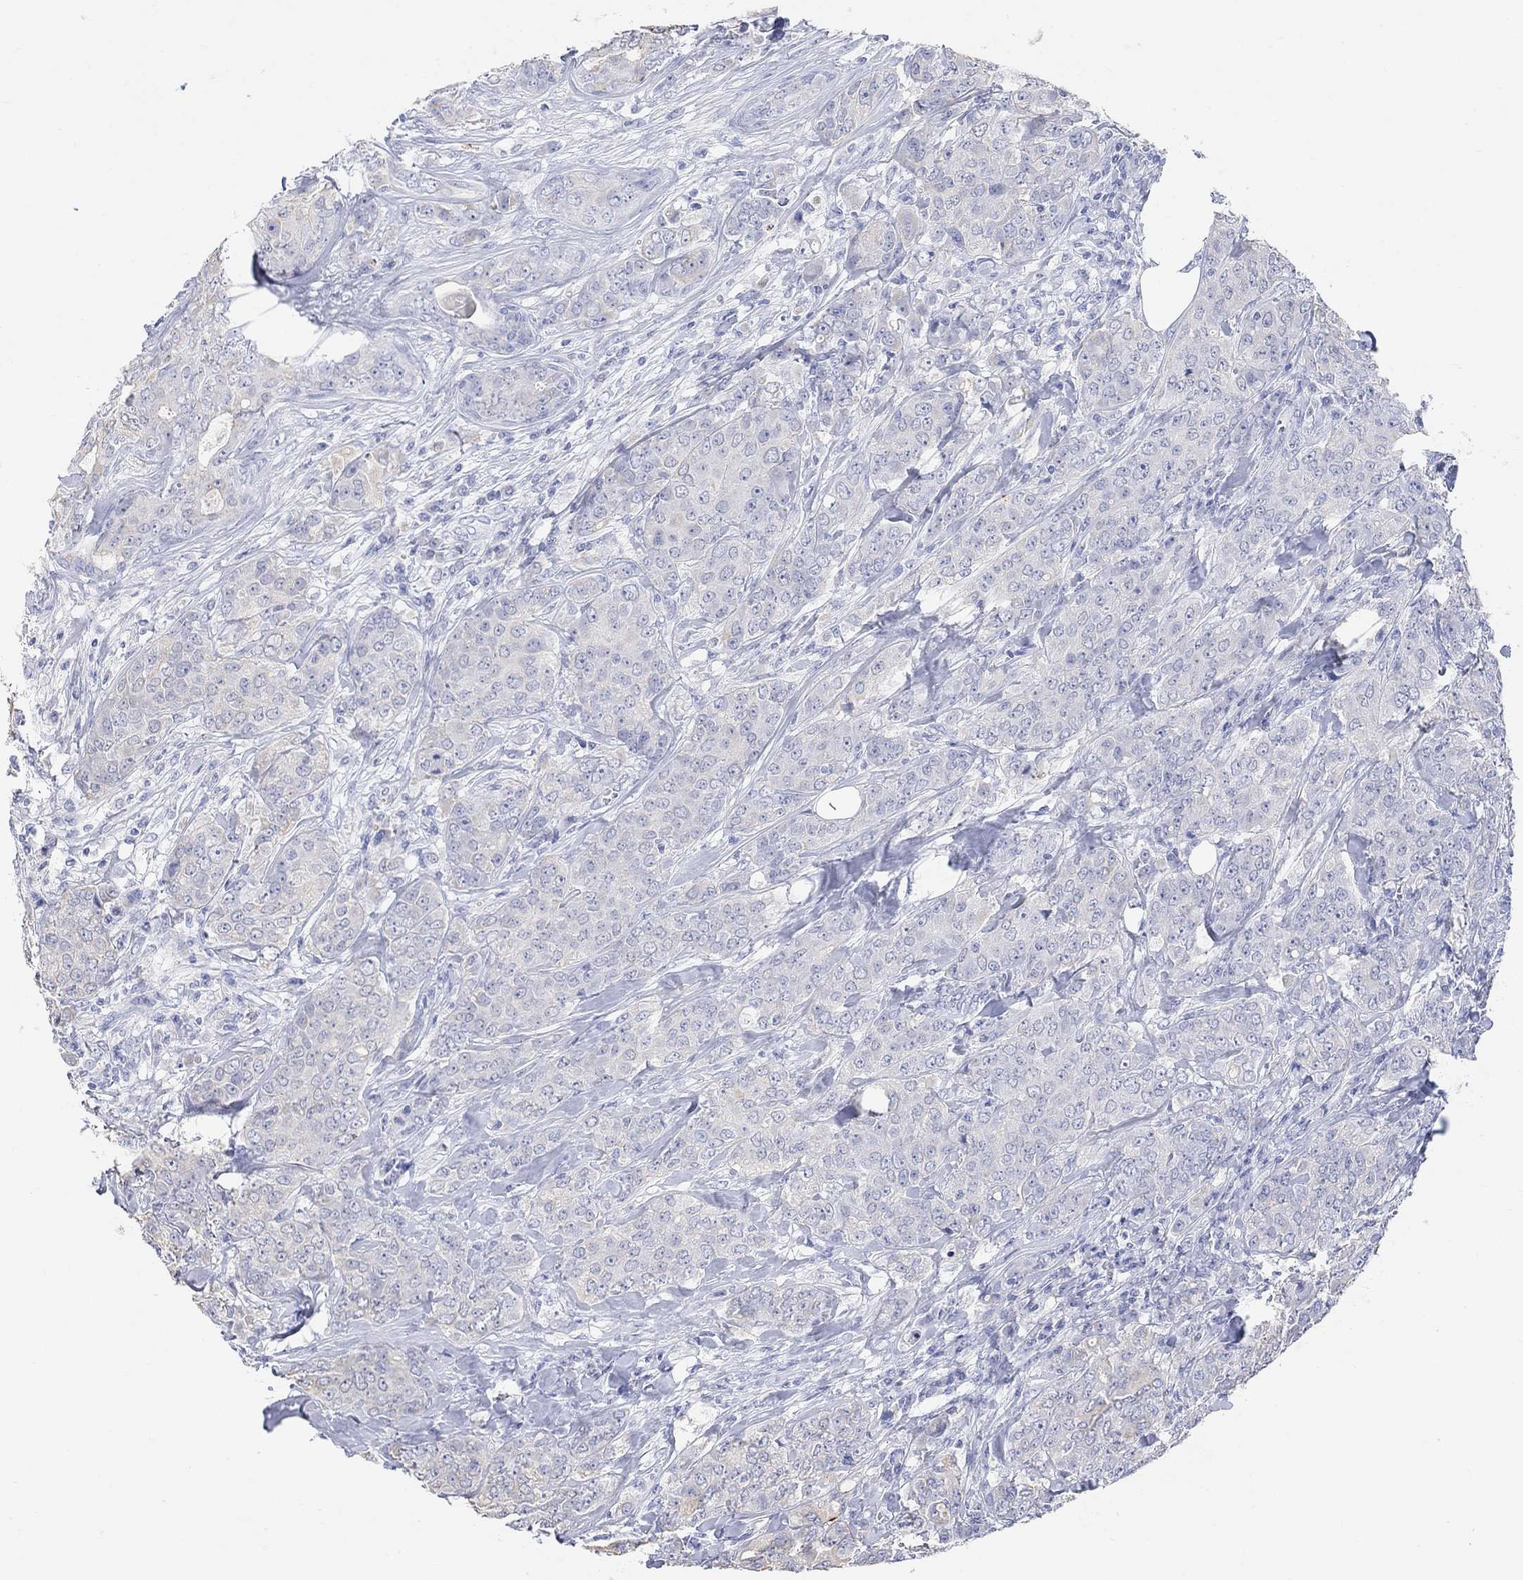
{"staining": {"intensity": "negative", "quantity": "none", "location": "none"}, "tissue": "breast cancer", "cell_type": "Tumor cells", "image_type": "cancer", "snomed": [{"axis": "morphology", "description": "Duct carcinoma"}, {"axis": "topography", "description": "Breast"}], "caption": "An immunohistochemistry photomicrograph of breast cancer (infiltrating ductal carcinoma) is shown. There is no staining in tumor cells of breast cancer (infiltrating ductal carcinoma).", "gene": "TYR", "patient": {"sex": "female", "age": 43}}